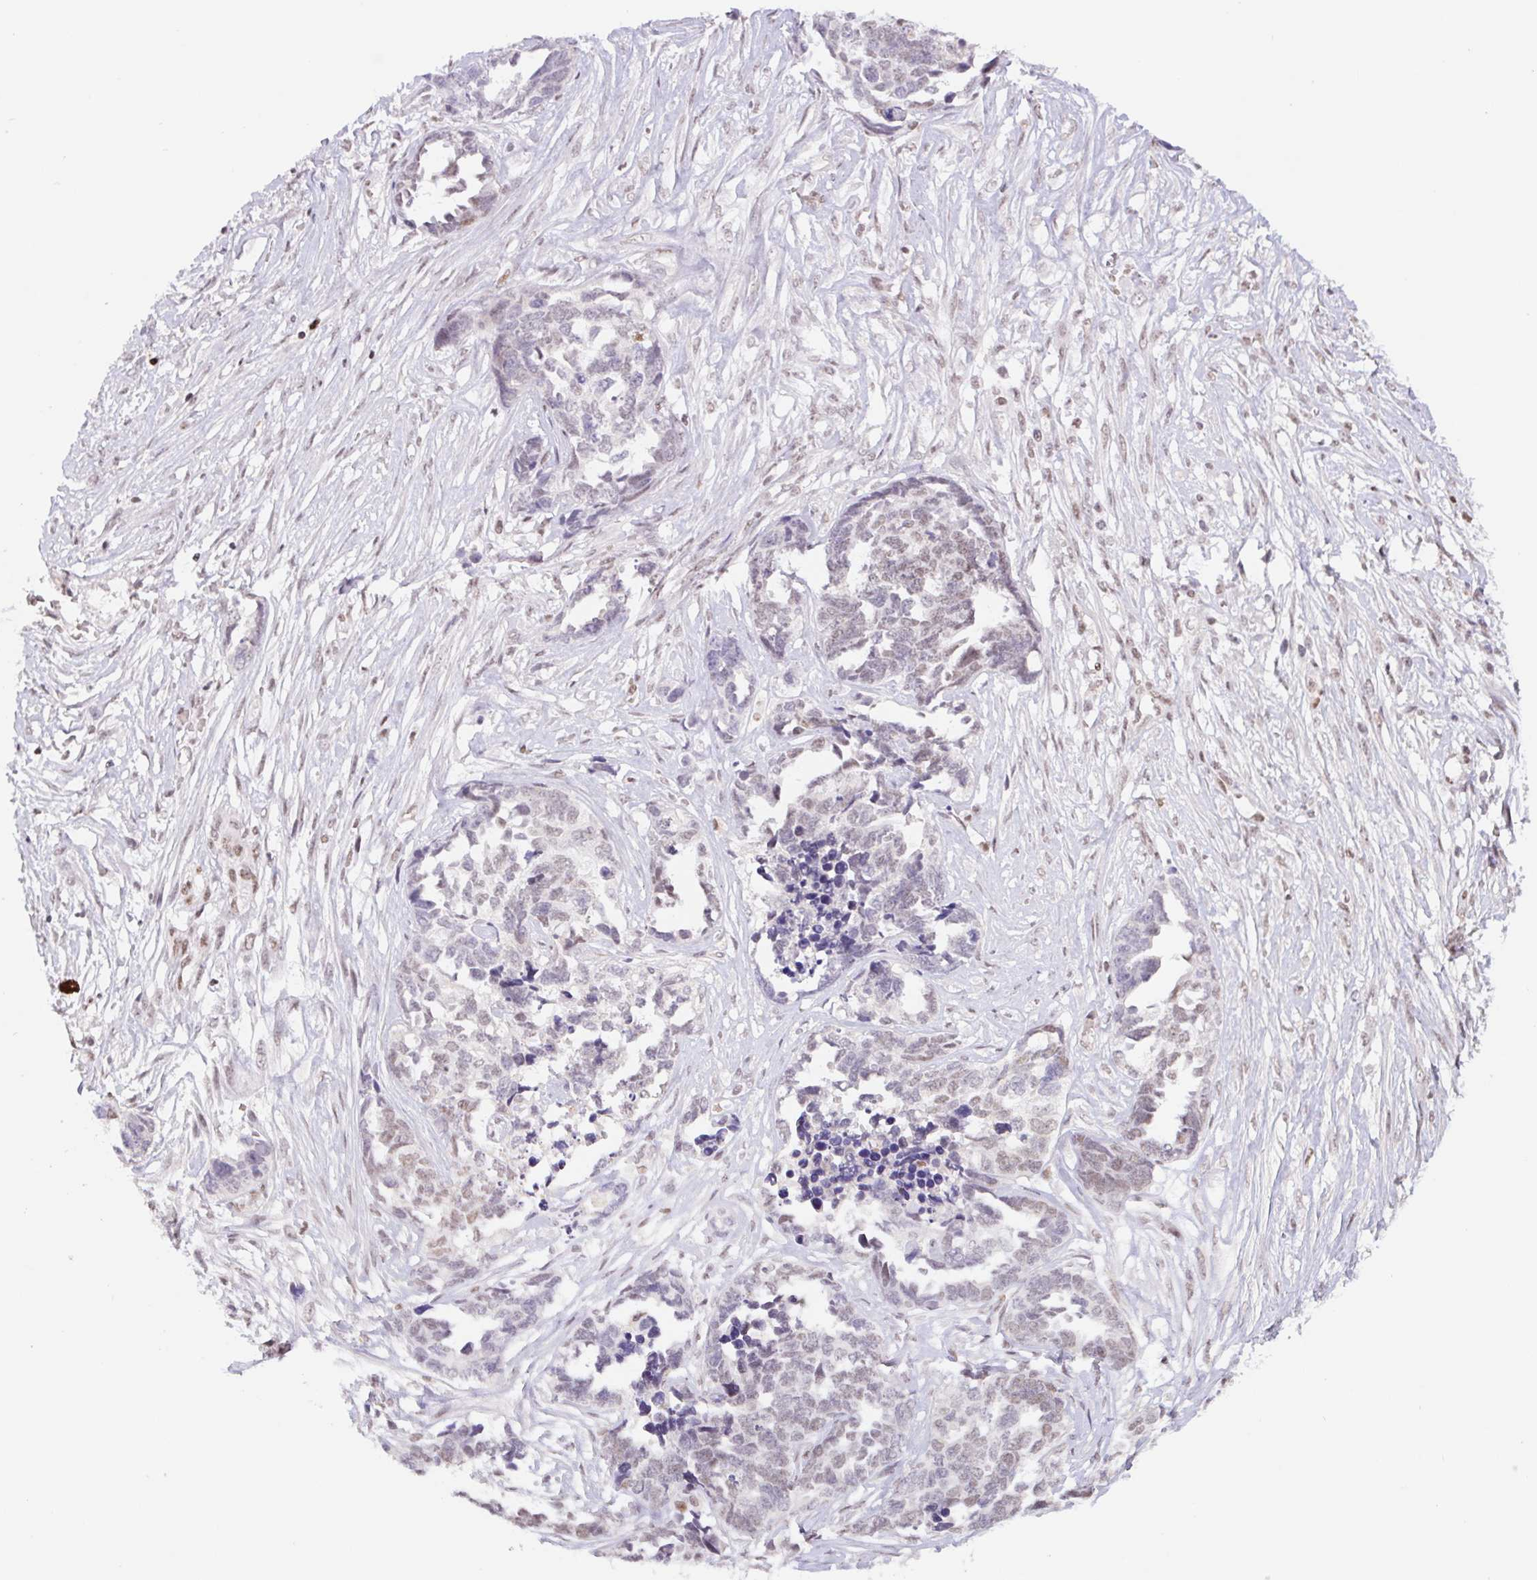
{"staining": {"intensity": "weak", "quantity": "25%-75%", "location": "nuclear"}, "tissue": "ovarian cancer", "cell_type": "Tumor cells", "image_type": "cancer", "snomed": [{"axis": "morphology", "description": "Cystadenocarcinoma, serous, NOS"}, {"axis": "topography", "description": "Ovary"}], "caption": "This micrograph demonstrates immunohistochemistry staining of ovarian cancer, with low weak nuclear positivity in about 25%-75% of tumor cells.", "gene": "TRERF1", "patient": {"sex": "female", "age": 69}}